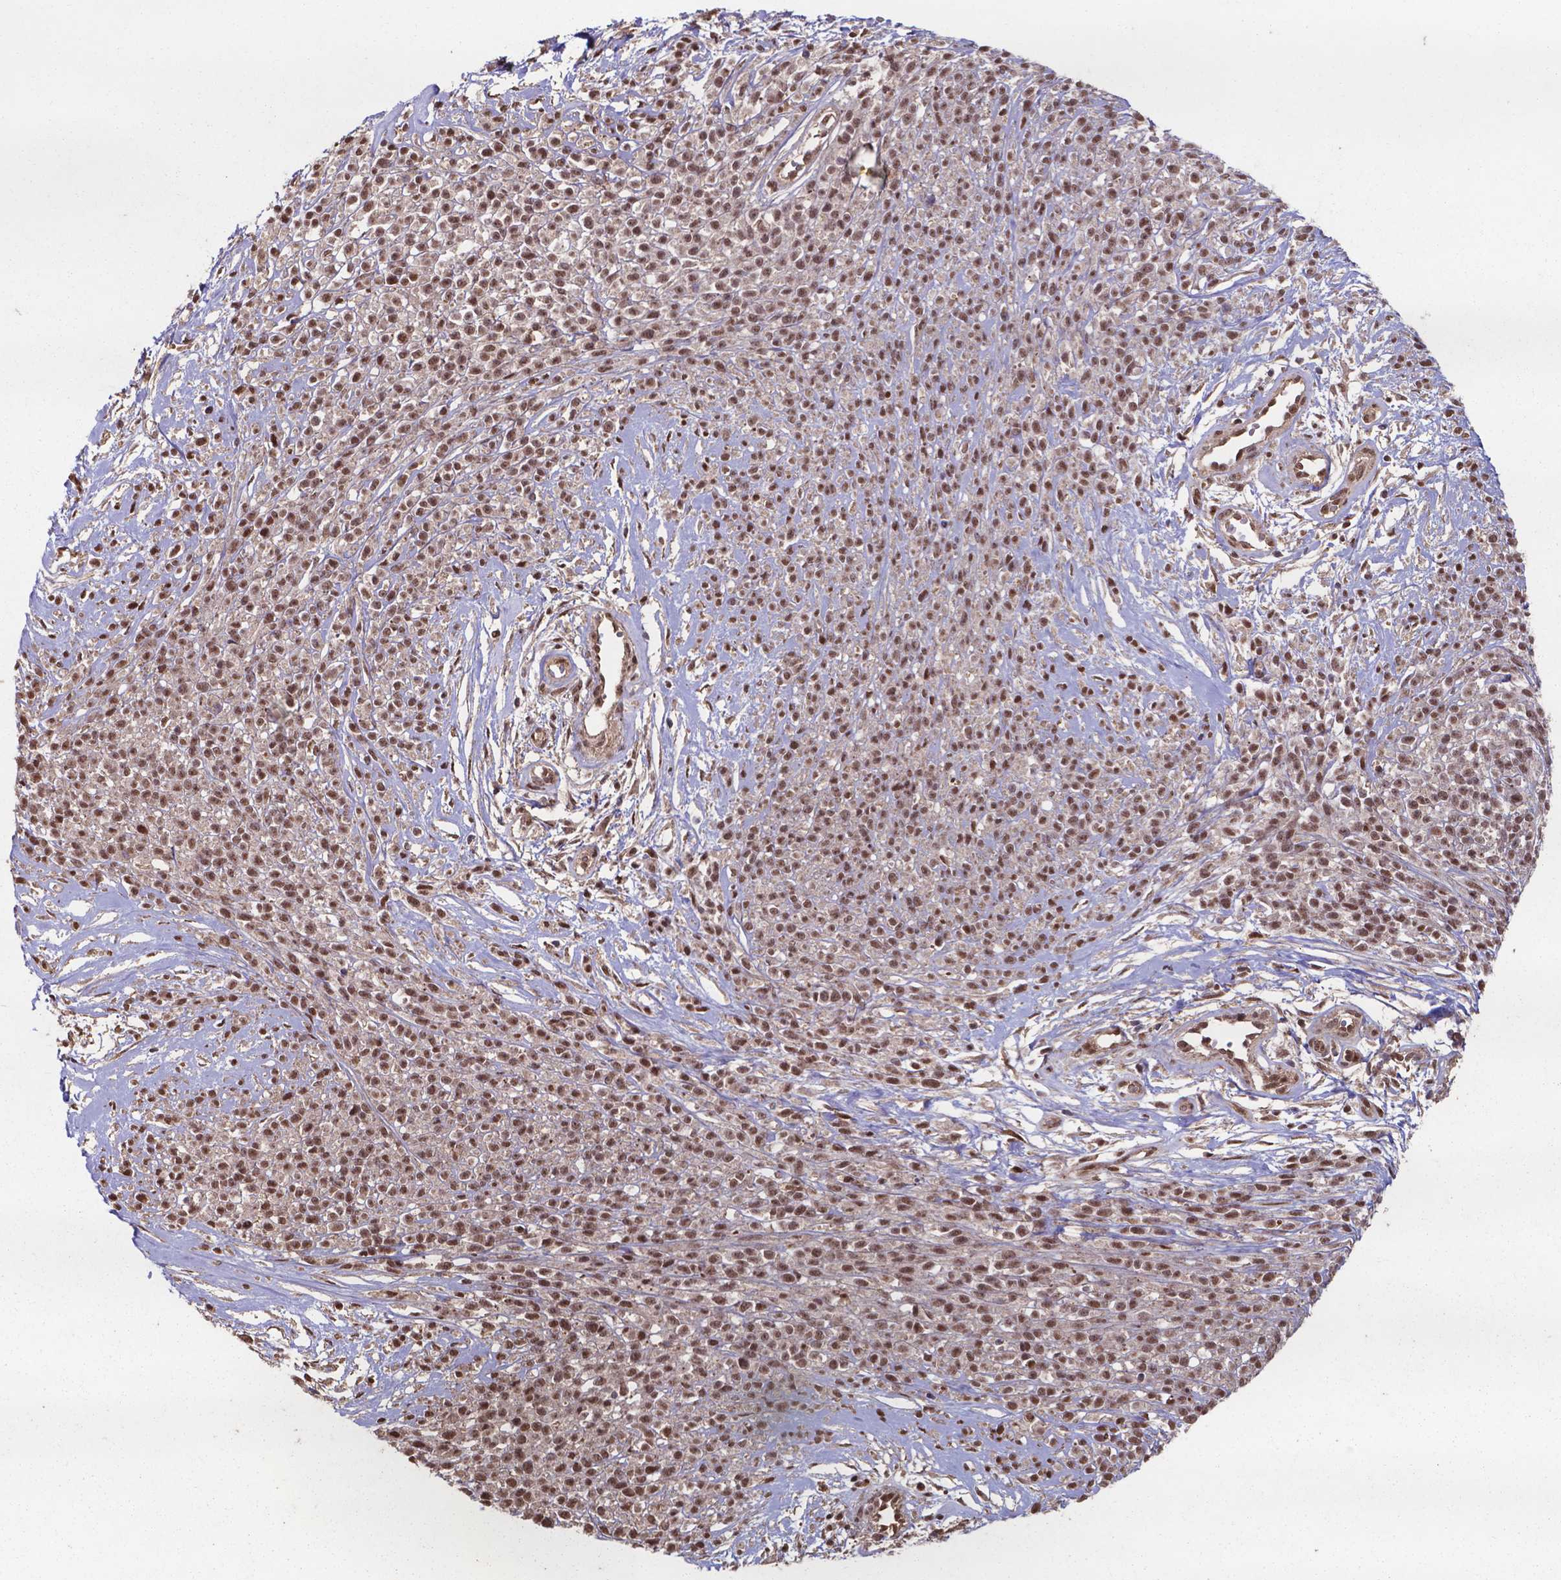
{"staining": {"intensity": "moderate", "quantity": ">75%", "location": "nuclear"}, "tissue": "melanoma", "cell_type": "Tumor cells", "image_type": "cancer", "snomed": [{"axis": "morphology", "description": "Malignant melanoma, NOS"}, {"axis": "topography", "description": "Skin"}, {"axis": "topography", "description": "Skin of trunk"}], "caption": "Immunohistochemical staining of melanoma displays medium levels of moderate nuclear protein expression in approximately >75% of tumor cells.", "gene": "CHP2", "patient": {"sex": "male", "age": 74}}